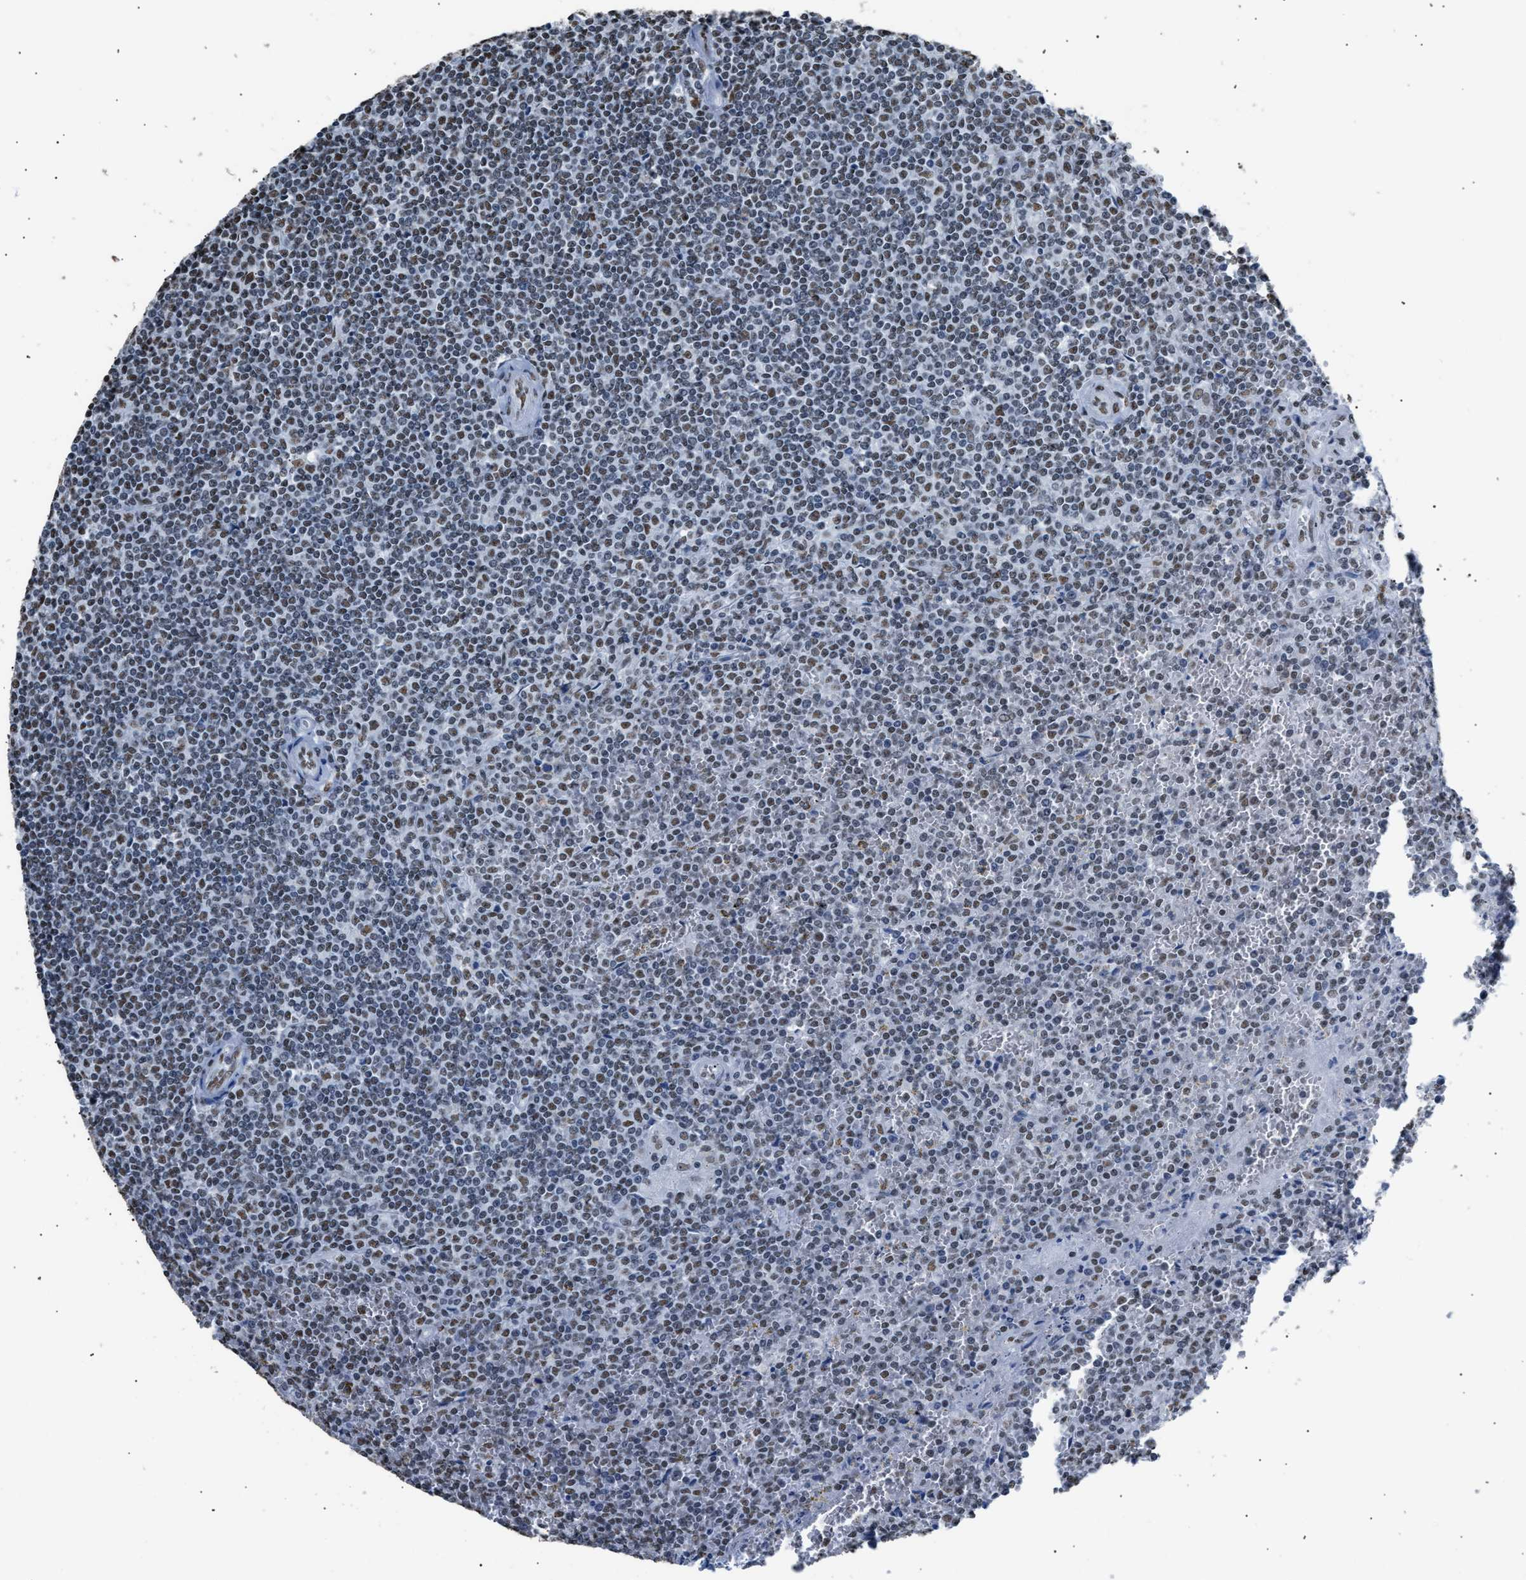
{"staining": {"intensity": "weak", "quantity": "25%-75%", "location": "nuclear"}, "tissue": "lymphoma", "cell_type": "Tumor cells", "image_type": "cancer", "snomed": [{"axis": "morphology", "description": "Malignant lymphoma, non-Hodgkin's type, Low grade"}, {"axis": "topography", "description": "Spleen"}], "caption": "High-power microscopy captured an immunohistochemistry (IHC) photomicrograph of malignant lymphoma, non-Hodgkin's type (low-grade), revealing weak nuclear staining in approximately 25%-75% of tumor cells.", "gene": "CCAR2", "patient": {"sex": "female", "age": 19}}